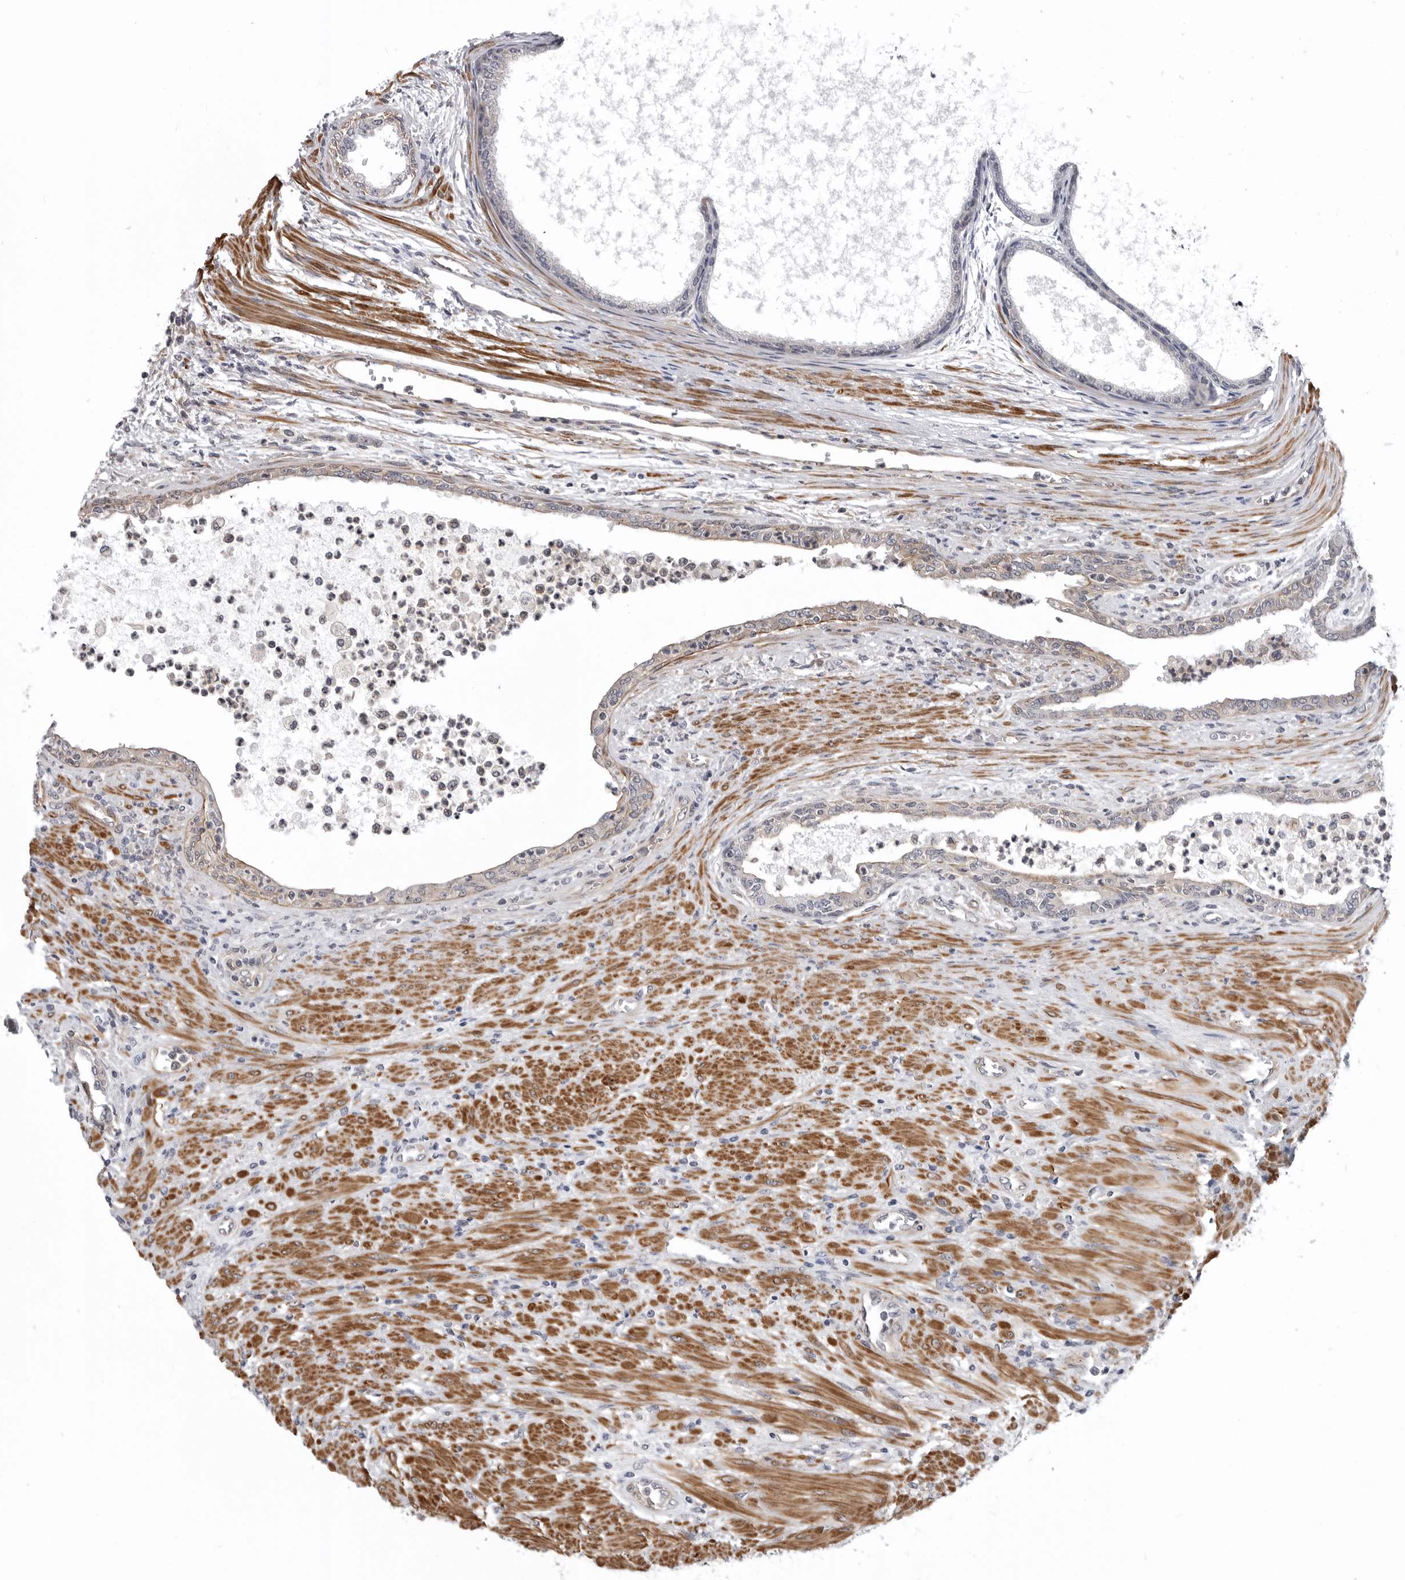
{"staining": {"intensity": "negative", "quantity": "none", "location": "none"}, "tissue": "prostate cancer", "cell_type": "Tumor cells", "image_type": "cancer", "snomed": [{"axis": "morphology", "description": "Normal tissue, NOS"}, {"axis": "morphology", "description": "Adenocarcinoma, Low grade"}, {"axis": "topography", "description": "Prostate"}, {"axis": "topography", "description": "Peripheral nerve tissue"}], "caption": "Immunohistochemical staining of human adenocarcinoma (low-grade) (prostate) displays no significant expression in tumor cells. Brightfield microscopy of immunohistochemistry stained with DAB (3,3'-diaminobenzidine) (brown) and hematoxylin (blue), captured at high magnification.", "gene": "SCP2", "patient": {"sex": "male", "age": 71}}